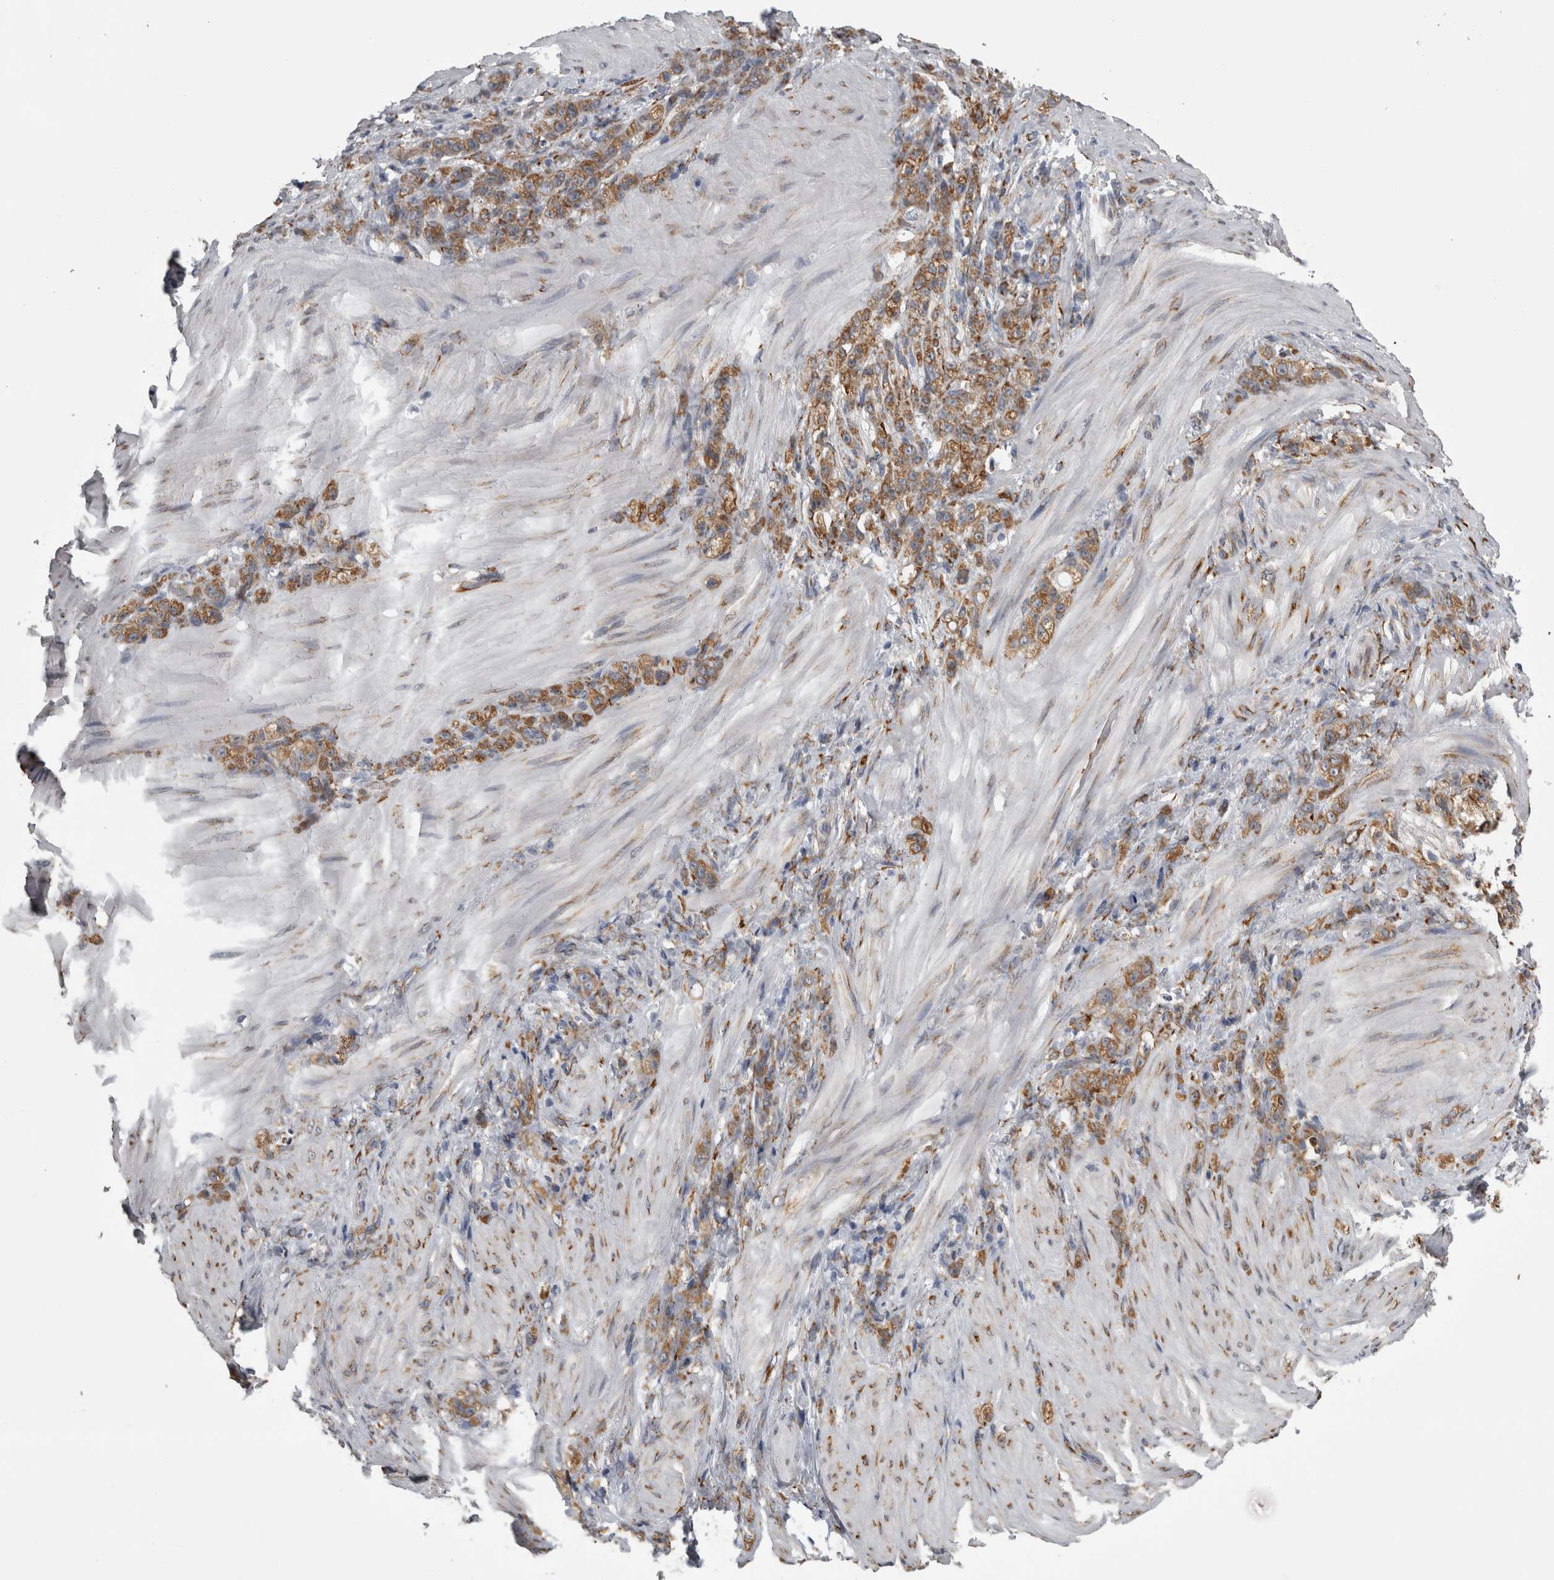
{"staining": {"intensity": "moderate", "quantity": ">75%", "location": "cytoplasmic/membranous"}, "tissue": "stomach cancer", "cell_type": "Tumor cells", "image_type": "cancer", "snomed": [{"axis": "morphology", "description": "Normal tissue, NOS"}, {"axis": "morphology", "description": "Adenocarcinoma, NOS"}, {"axis": "topography", "description": "Stomach"}], "caption": "A brown stain labels moderate cytoplasmic/membranous staining of a protein in human adenocarcinoma (stomach) tumor cells.", "gene": "FHIP2B", "patient": {"sex": "male", "age": 82}}